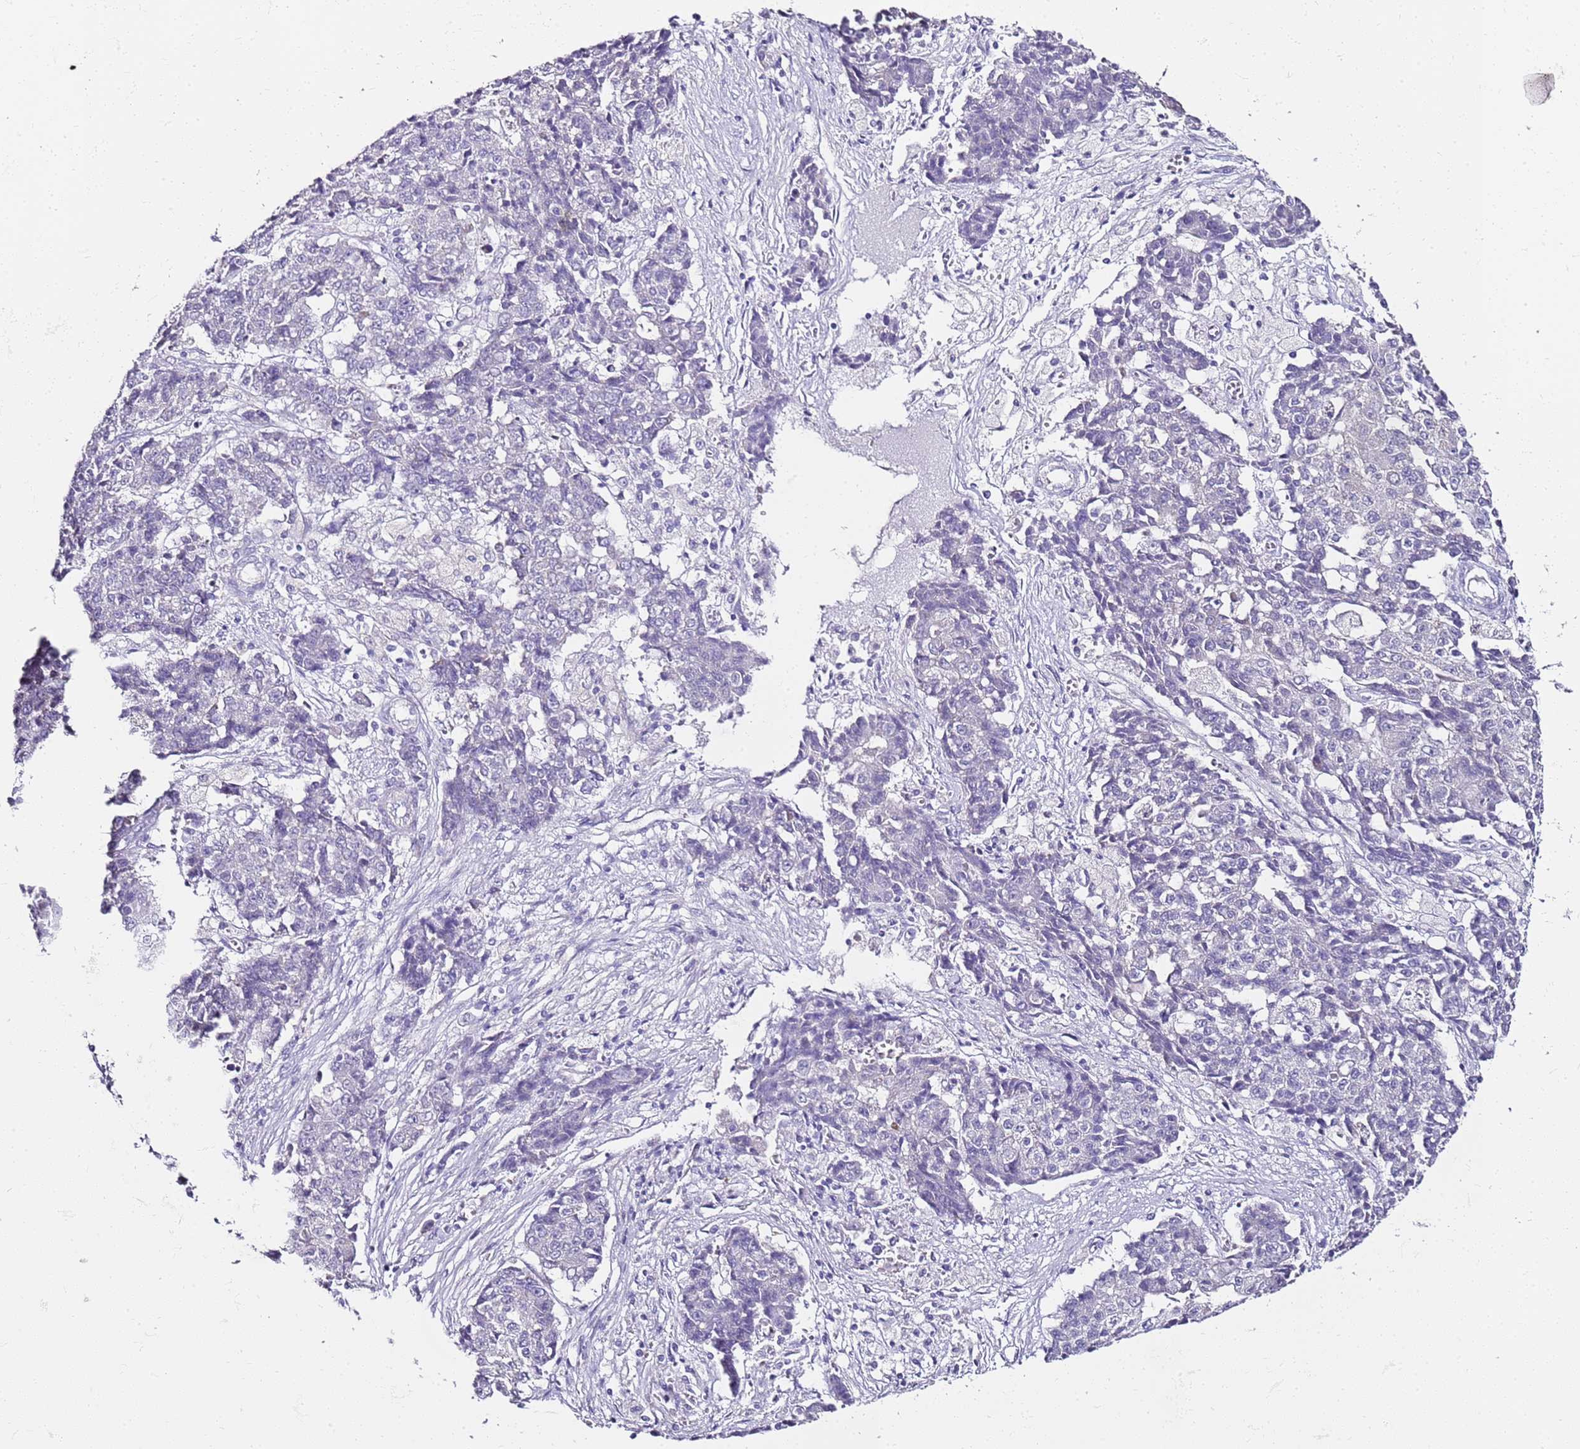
{"staining": {"intensity": "negative", "quantity": "none", "location": "none"}, "tissue": "ovarian cancer", "cell_type": "Tumor cells", "image_type": "cancer", "snomed": [{"axis": "morphology", "description": "Carcinoma, endometroid"}, {"axis": "topography", "description": "Appendix"}, {"axis": "topography", "description": "Ovary"}], "caption": "A micrograph of human ovarian cancer is negative for staining in tumor cells. (DAB (3,3'-diaminobenzidine) immunohistochemistry (IHC), high magnification).", "gene": "MYBPC3", "patient": {"sex": "female", "age": 42}}